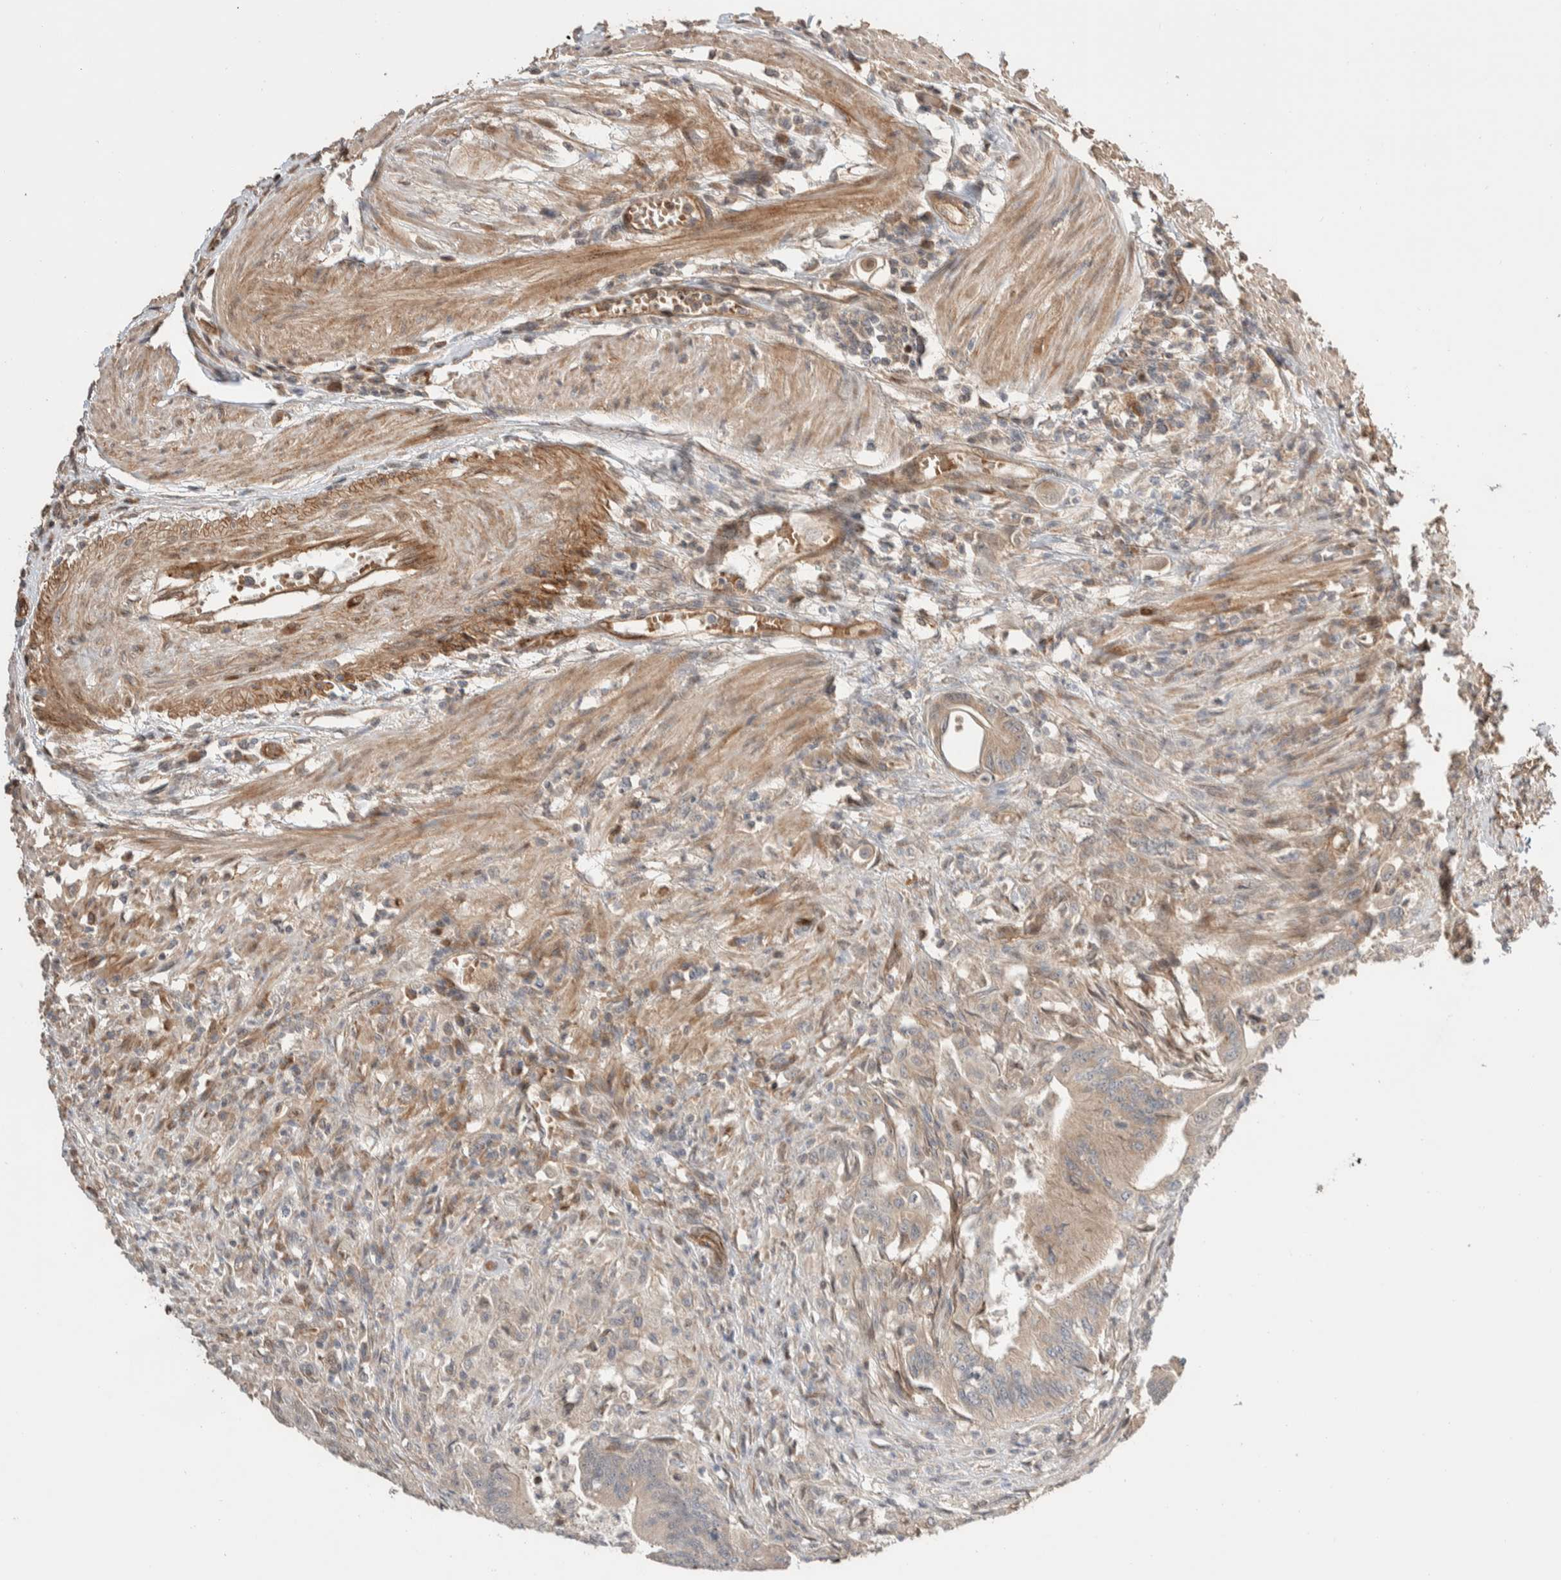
{"staining": {"intensity": "weak", "quantity": ">75%", "location": "cytoplasmic/membranous"}, "tissue": "colorectal cancer", "cell_type": "Tumor cells", "image_type": "cancer", "snomed": [{"axis": "morphology", "description": "Adenoma, NOS"}, {"axis": "morphology", "description": "Adenocarcinoma, NOS"}, {"axis": "topography", "description": "Colon"}], "caption": "IHC image of human colorectal cancer stained for a protein (brown), which displays low levels of weak cytoplasmic/membranous positivity in approximately >75% of tumor cells.", "gene": "ERC1", "patient": {"sex": "male", "age": 79}}